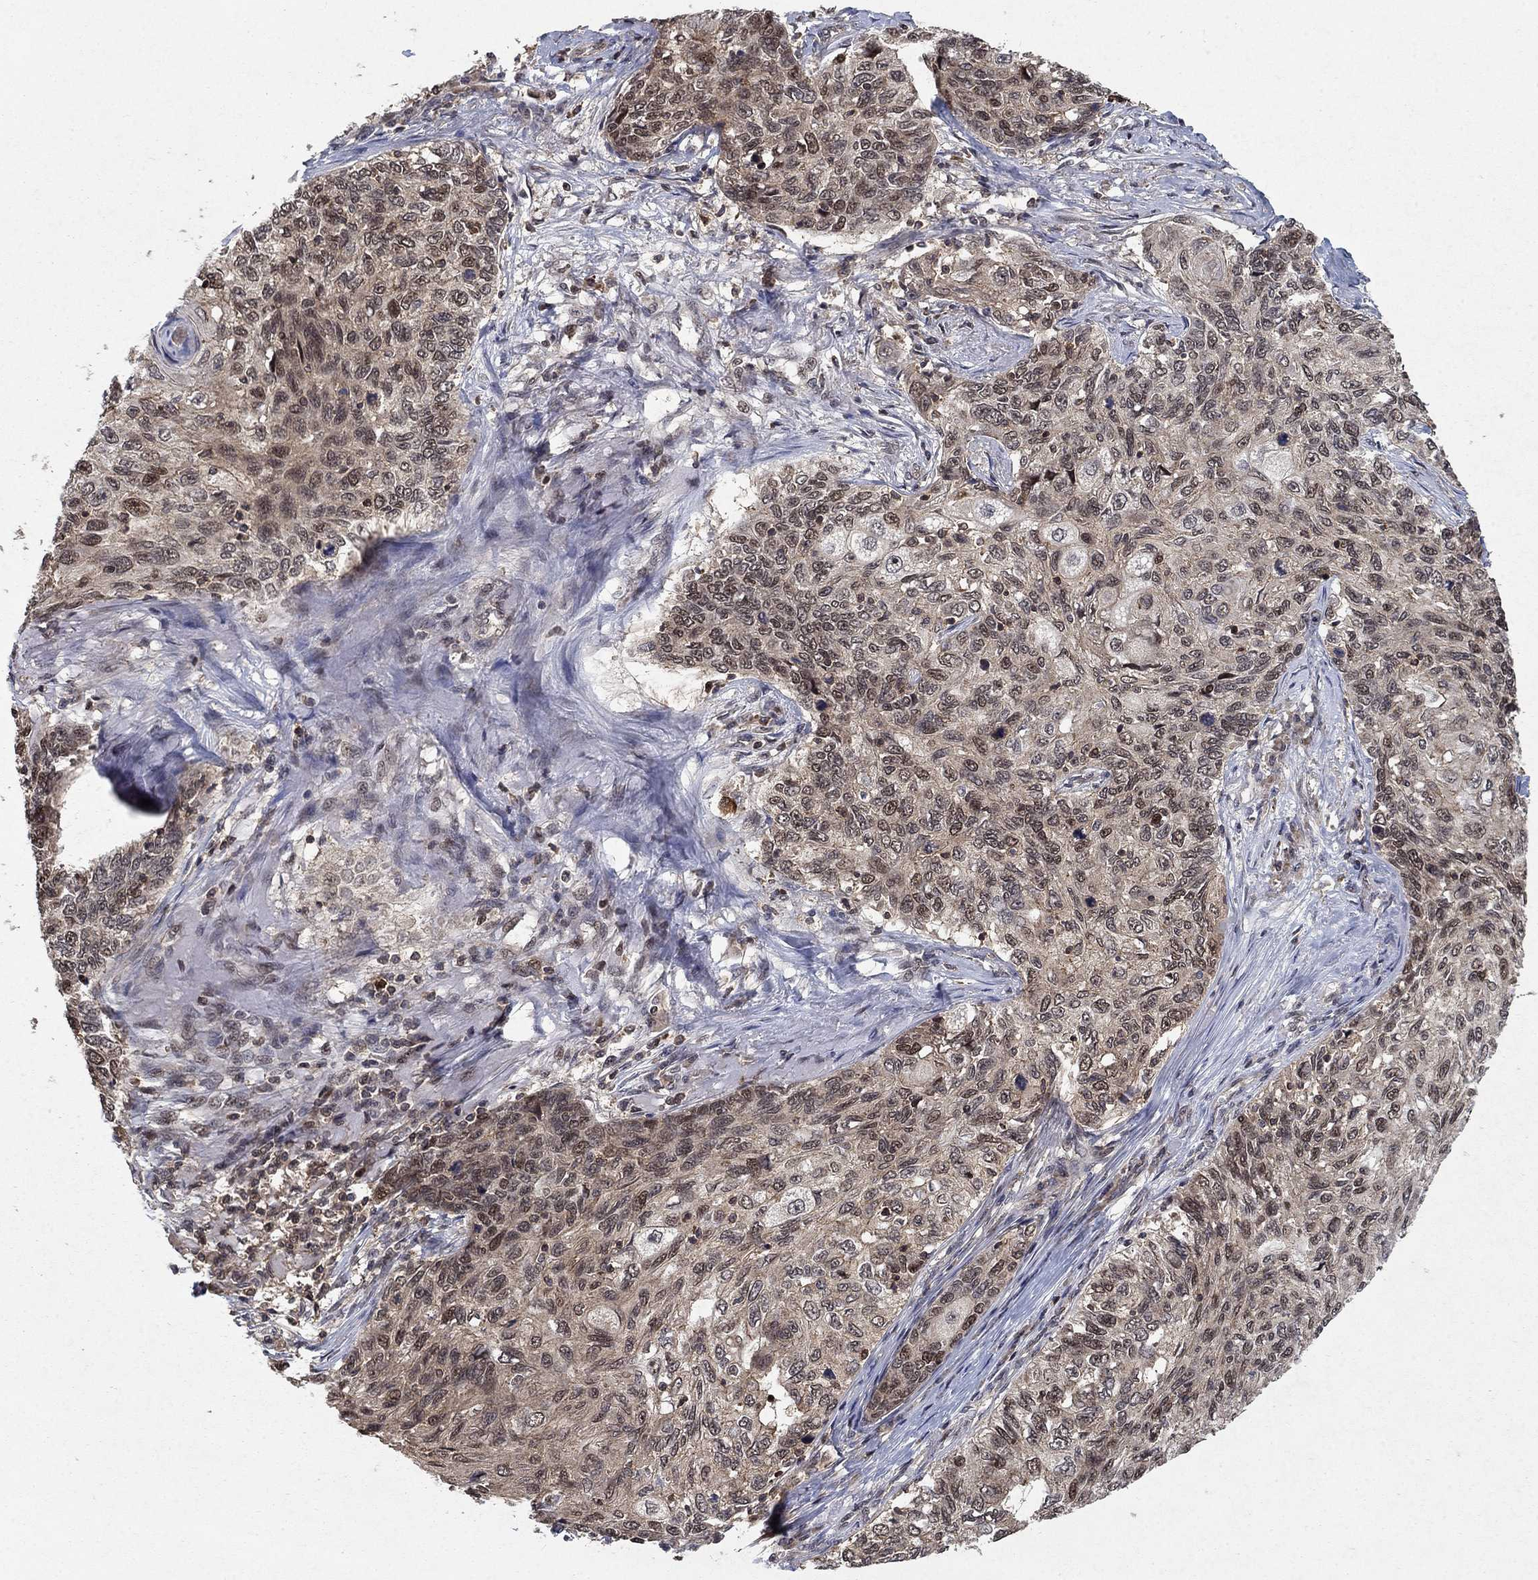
{"staining": {"intensity": "moderate", "quantity": "25%-75%", "location": "nuclear"}, "tissue": "skin cancer", "cell_type": "Tumor cells", "image_type": "cancer", "snomed": [{"axis": "morphology", "description": "Squamous cell carcinoma, NOS"}, {"axis": "topography", "description": "Skin"}], "caption": "Skin cancer (squamous cell carcinoma) was stained to show a protein in brown. There is medium levels of moderate nuclear expression in about 25%-75% of tumor cells.", "gene": "CCDC66", "patient": {"sex": "male", "age": 92}}